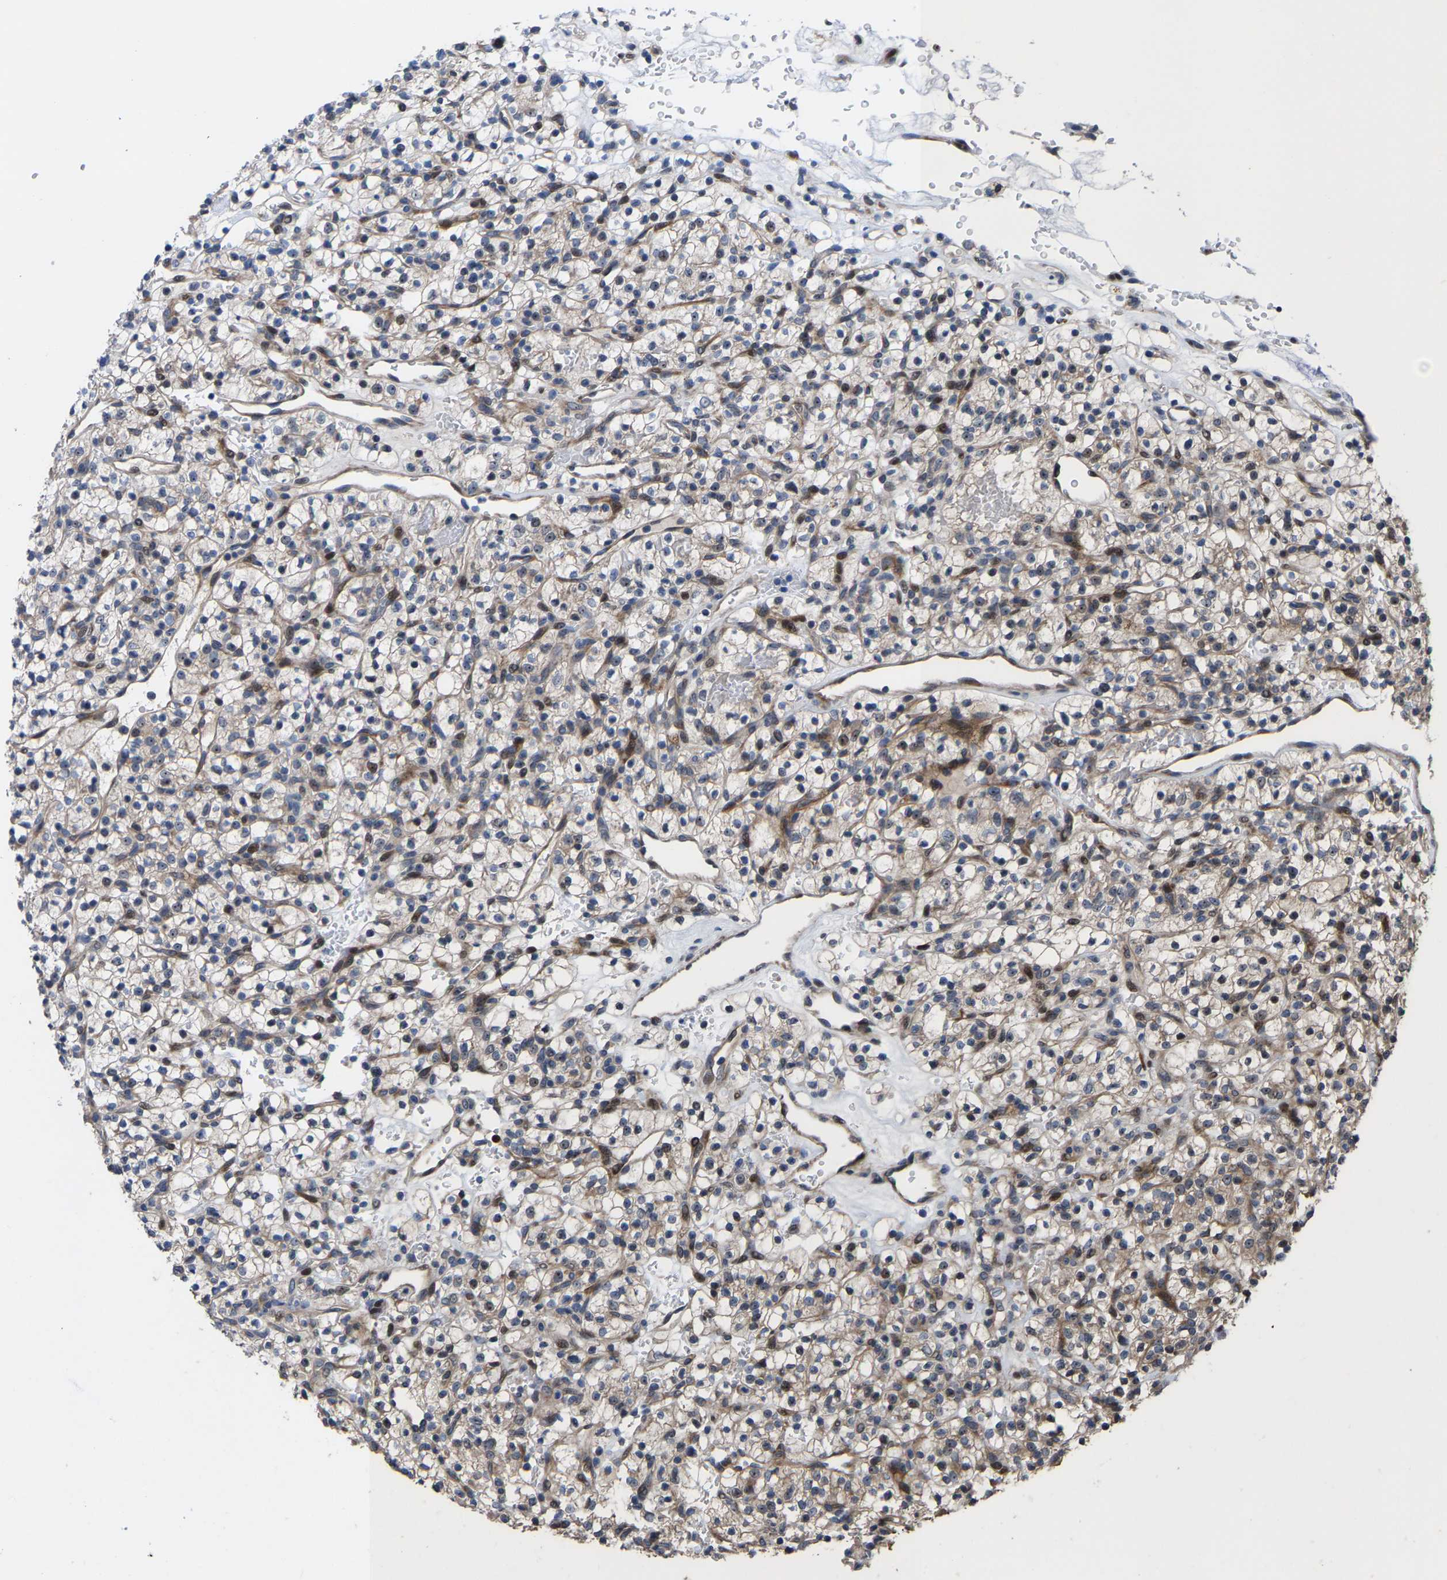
{"staining": {"intensity": "weak", "quantity": "<25%", "location": "cytoplasmic/membranous"}, "tissue": "renal cancer", "cell_type": "Tumor cells", "image_type": "cancer", "snomed": [{"axis": "morphology", "description": "Adenocarcinoma, NOS"}, {"axis": "topography", "description": "Kidney"}], "caption": "Micrograph shows no protein expression in tumor cells of renal cancer (adenocarcinoma) tissue.", "gene": "HAUS6", "patient": {"sex": "female", "age": 57}}